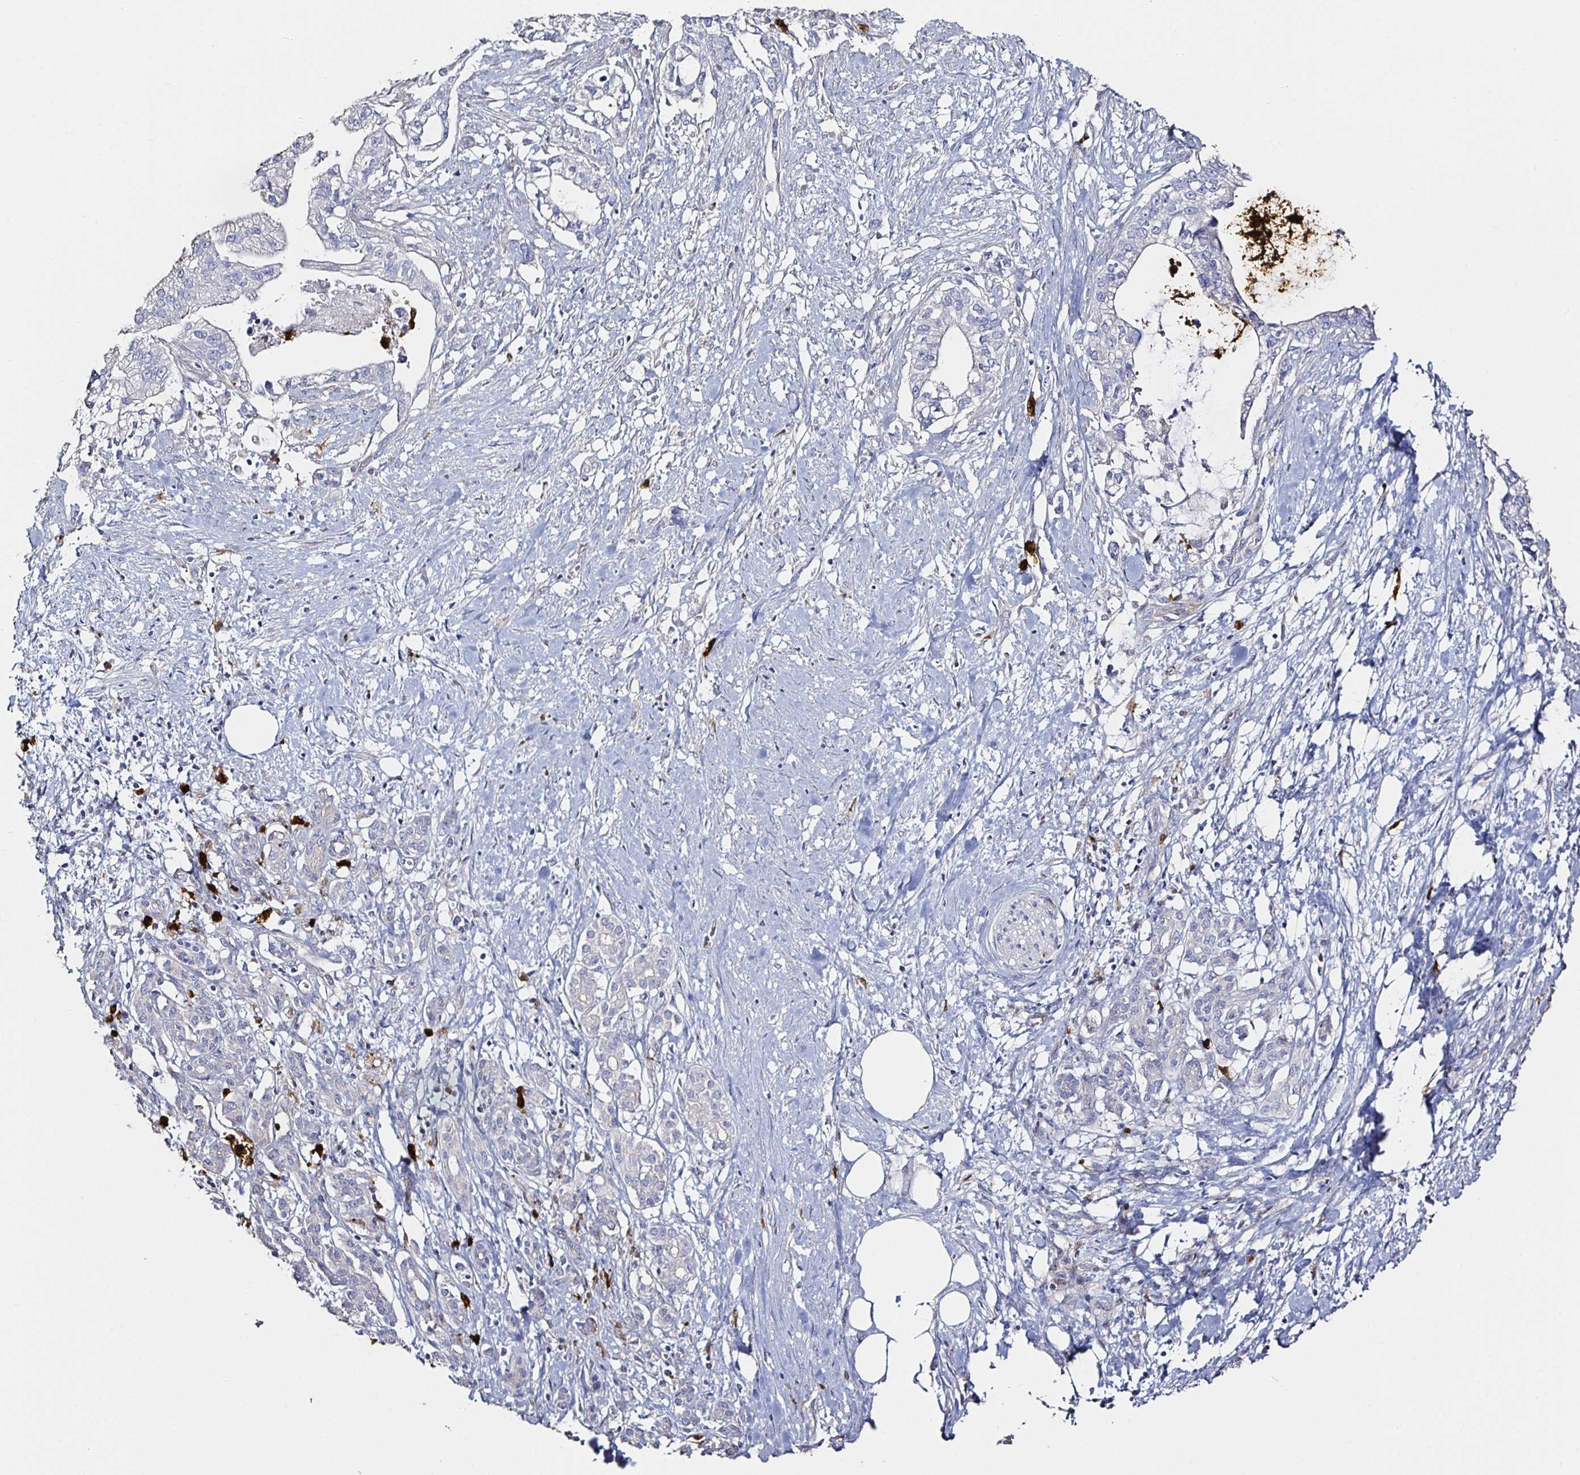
{"staining": {"intensity": "negative", "quantity": "none", "location": "none"}, "tissue": "pancreatic cancer", "cell_type": "Tumor cells", "image_type": "cancer", "snomed": [{"axis": "morphology", "description": "Adenocarcinoma, NOS"}, {"axis": "topography", "description": "Pancreas"}], "caption": "Immunohistochemistry (IHC) of adenocarcinoma (pancreatic) demonstrates no staining in tumor cells.", "gene": "TLR4", "patient": {"sex": "male", "age": 70}}